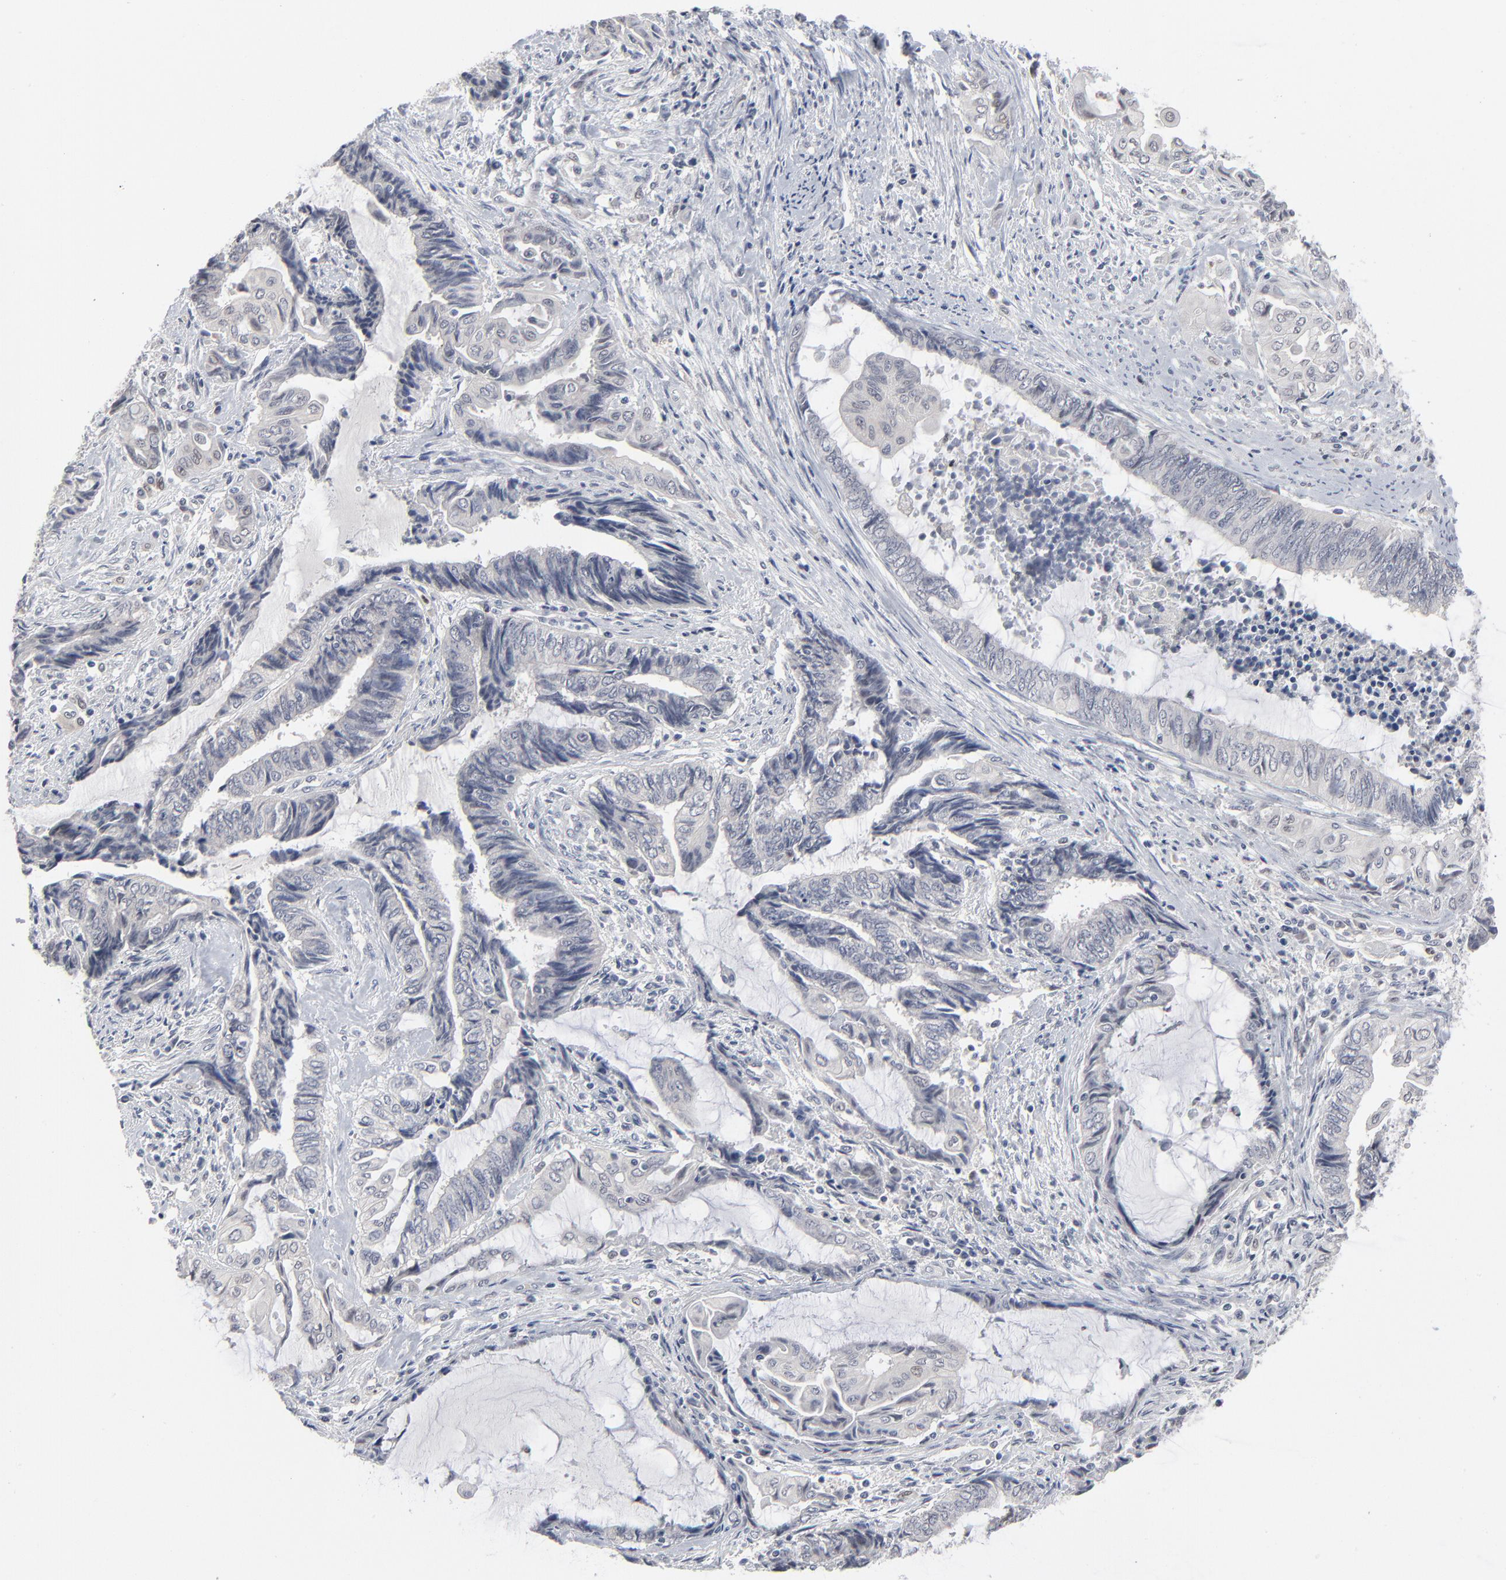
{"staining": {"intensity": "negative", "quantity": "none", "location": "none"}, "tissue": "endometrial cancer", "cell_type": "Tumor cells", "image_type": "cancer", "snomed": [{"axis": "morphology", "description": "Adenocarcinoma, NOS"}, {"axis": "topography", "description": "Uterus"}, {"axis": "topography", "description": "Endometrium"}], "caption": "Tumor cells show no significant protein staining in endometrial adenocarcinoma.", "gene": "FOXN2", "patient": {"sex": "female", "age": 70}}